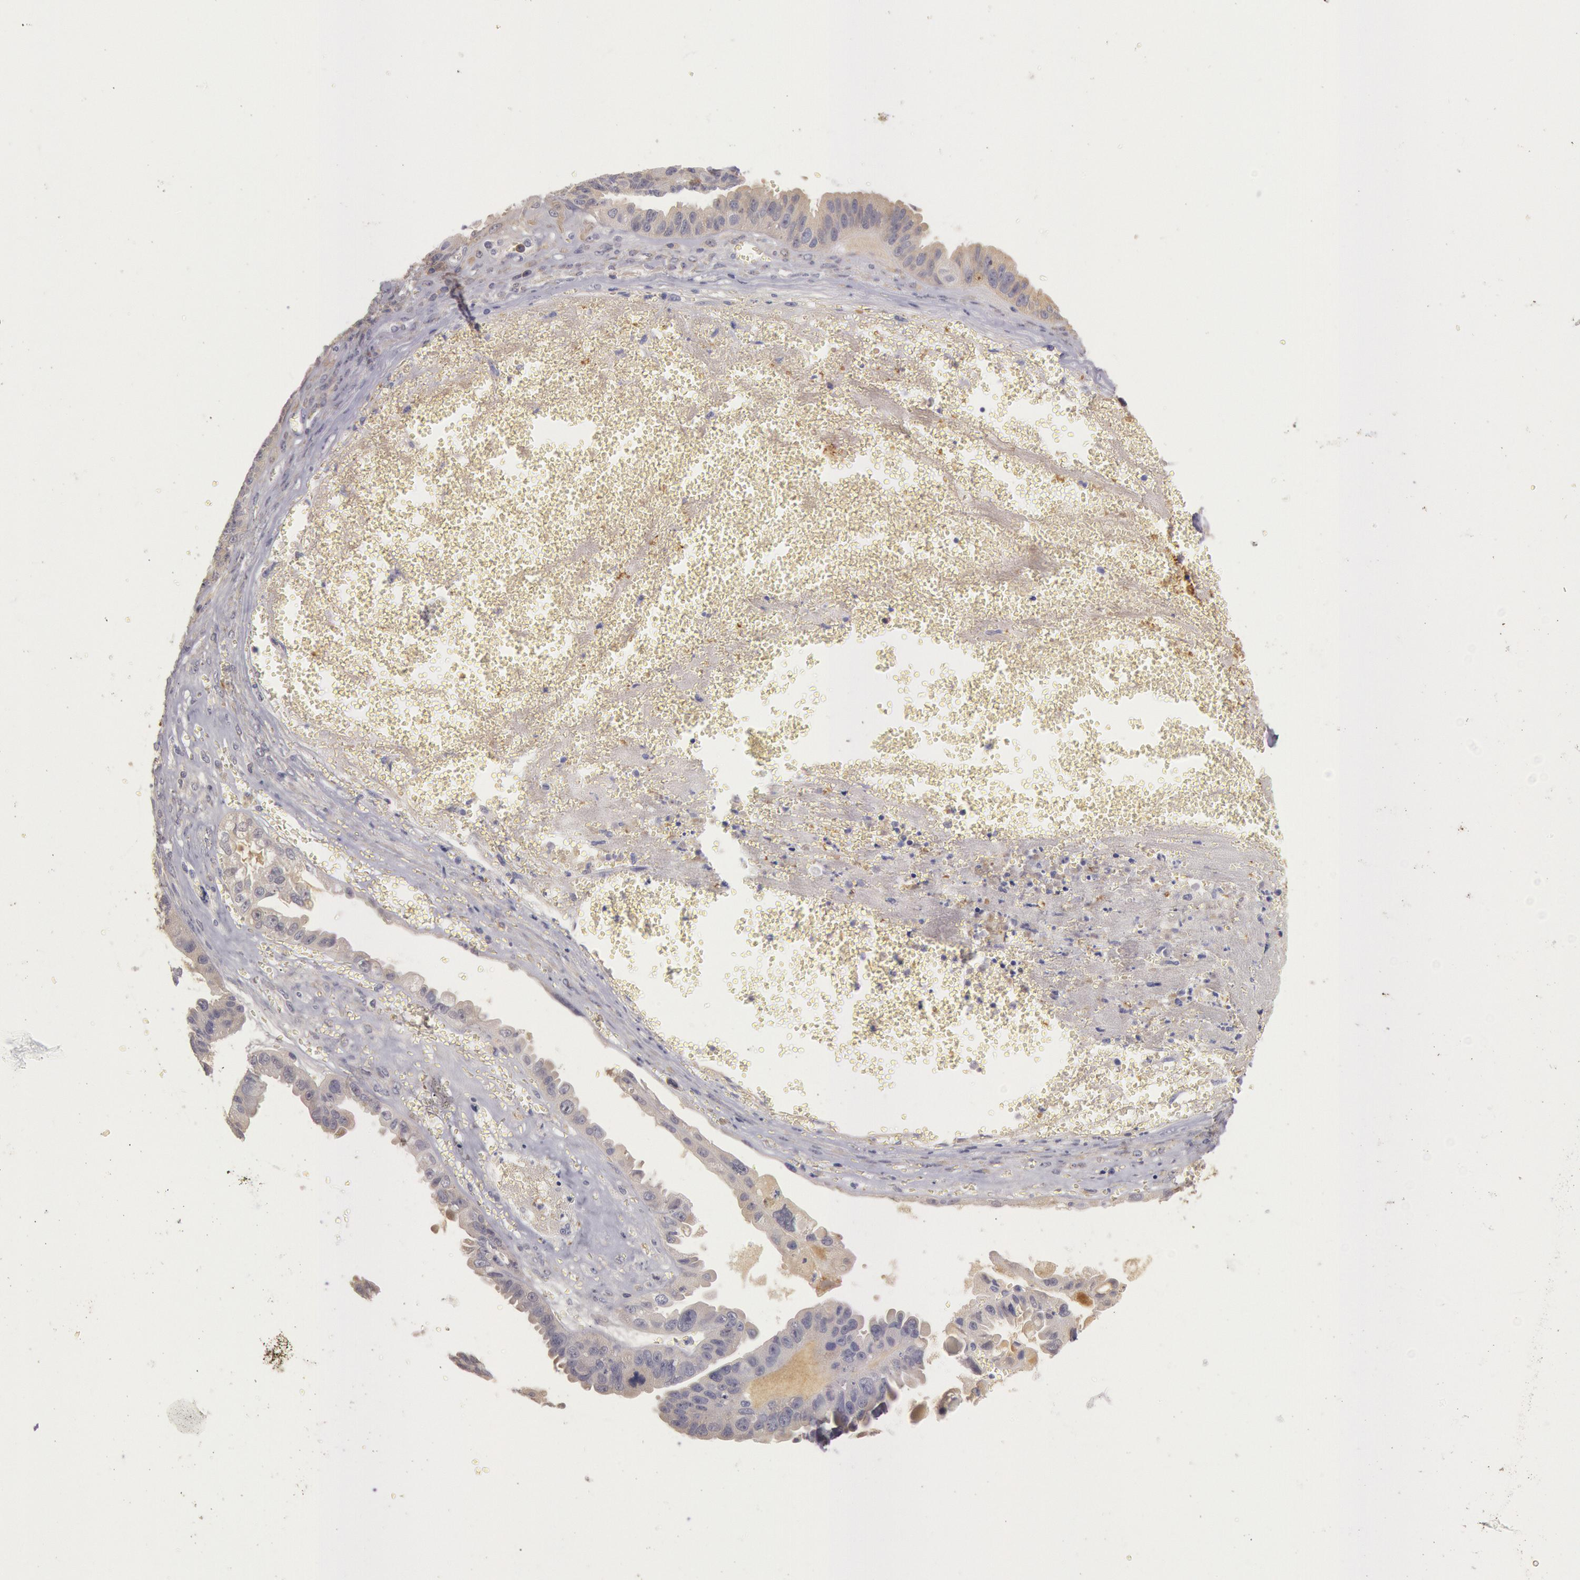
{"staining": {"intensity": "negative", "quantity": "none", "location": "none"}, "tissue": "ovarian cancer", "cell_type": "Tumor cells", "image_type": "cancer", "snomed": [{"axis": "morphology", "description": "Carcinoma, endometroid"}, {"axis": "topography", "description": "Ovary"}], "caption": "Ovarian cancer was stained to show a protein in brown. There is no significant expression in tumor cells.", "gene": "C1R", "patient": {"sex": "female", "age": 85}}